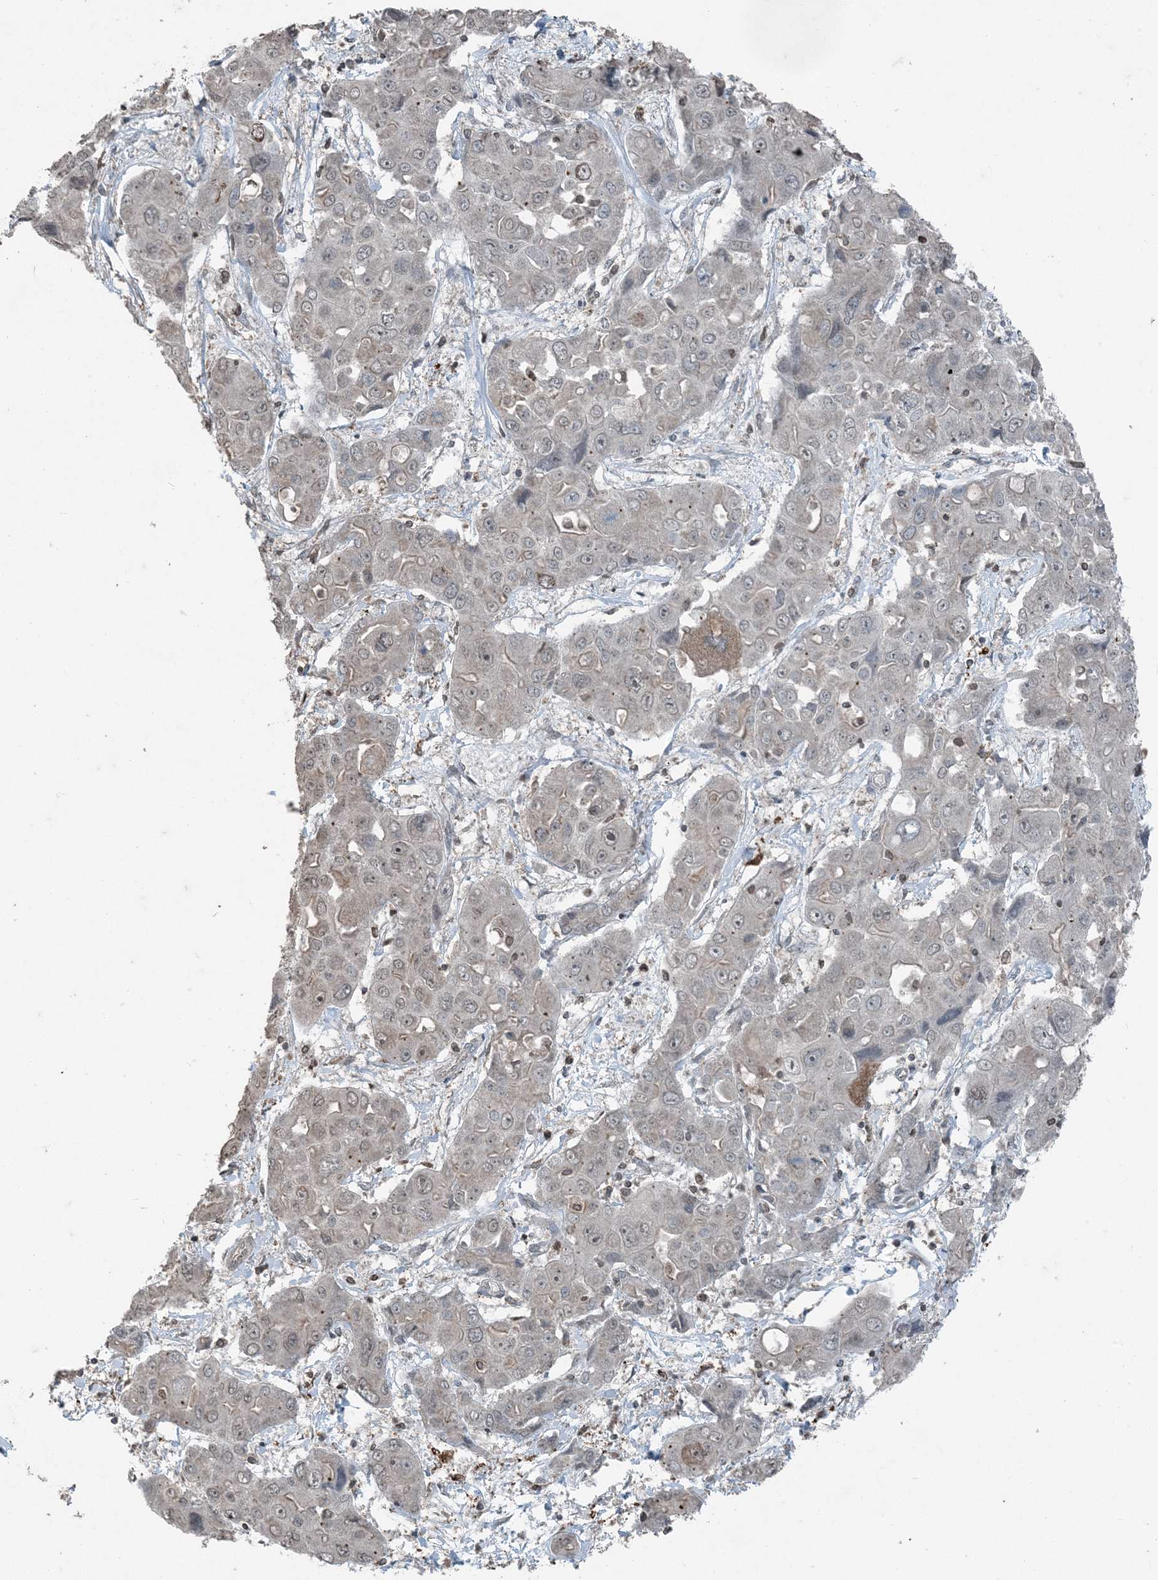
{"staining": {"intensity": "negative", "quantity": "none", "location": "none"}, "tissue": "liver cancer", "cell_type": "Tumor cells", "image_type": "cancer", "snomed": [{"axis": "morphology", "description": "Cholangiocarcinoma"}, {"axis": "topography", "description": "Liver"}], "caption": "High magnification brightfield microscopy of liver cancer (cholangiocarcinoma) stained with DAB (brown) and counterstained with hematoxylin (blue): tumor cells show no significant staining. (IHC, brightfield microscopy, high magnification).", "gene": "GNL1", "patient": {"sex": "male", "age": 67}}